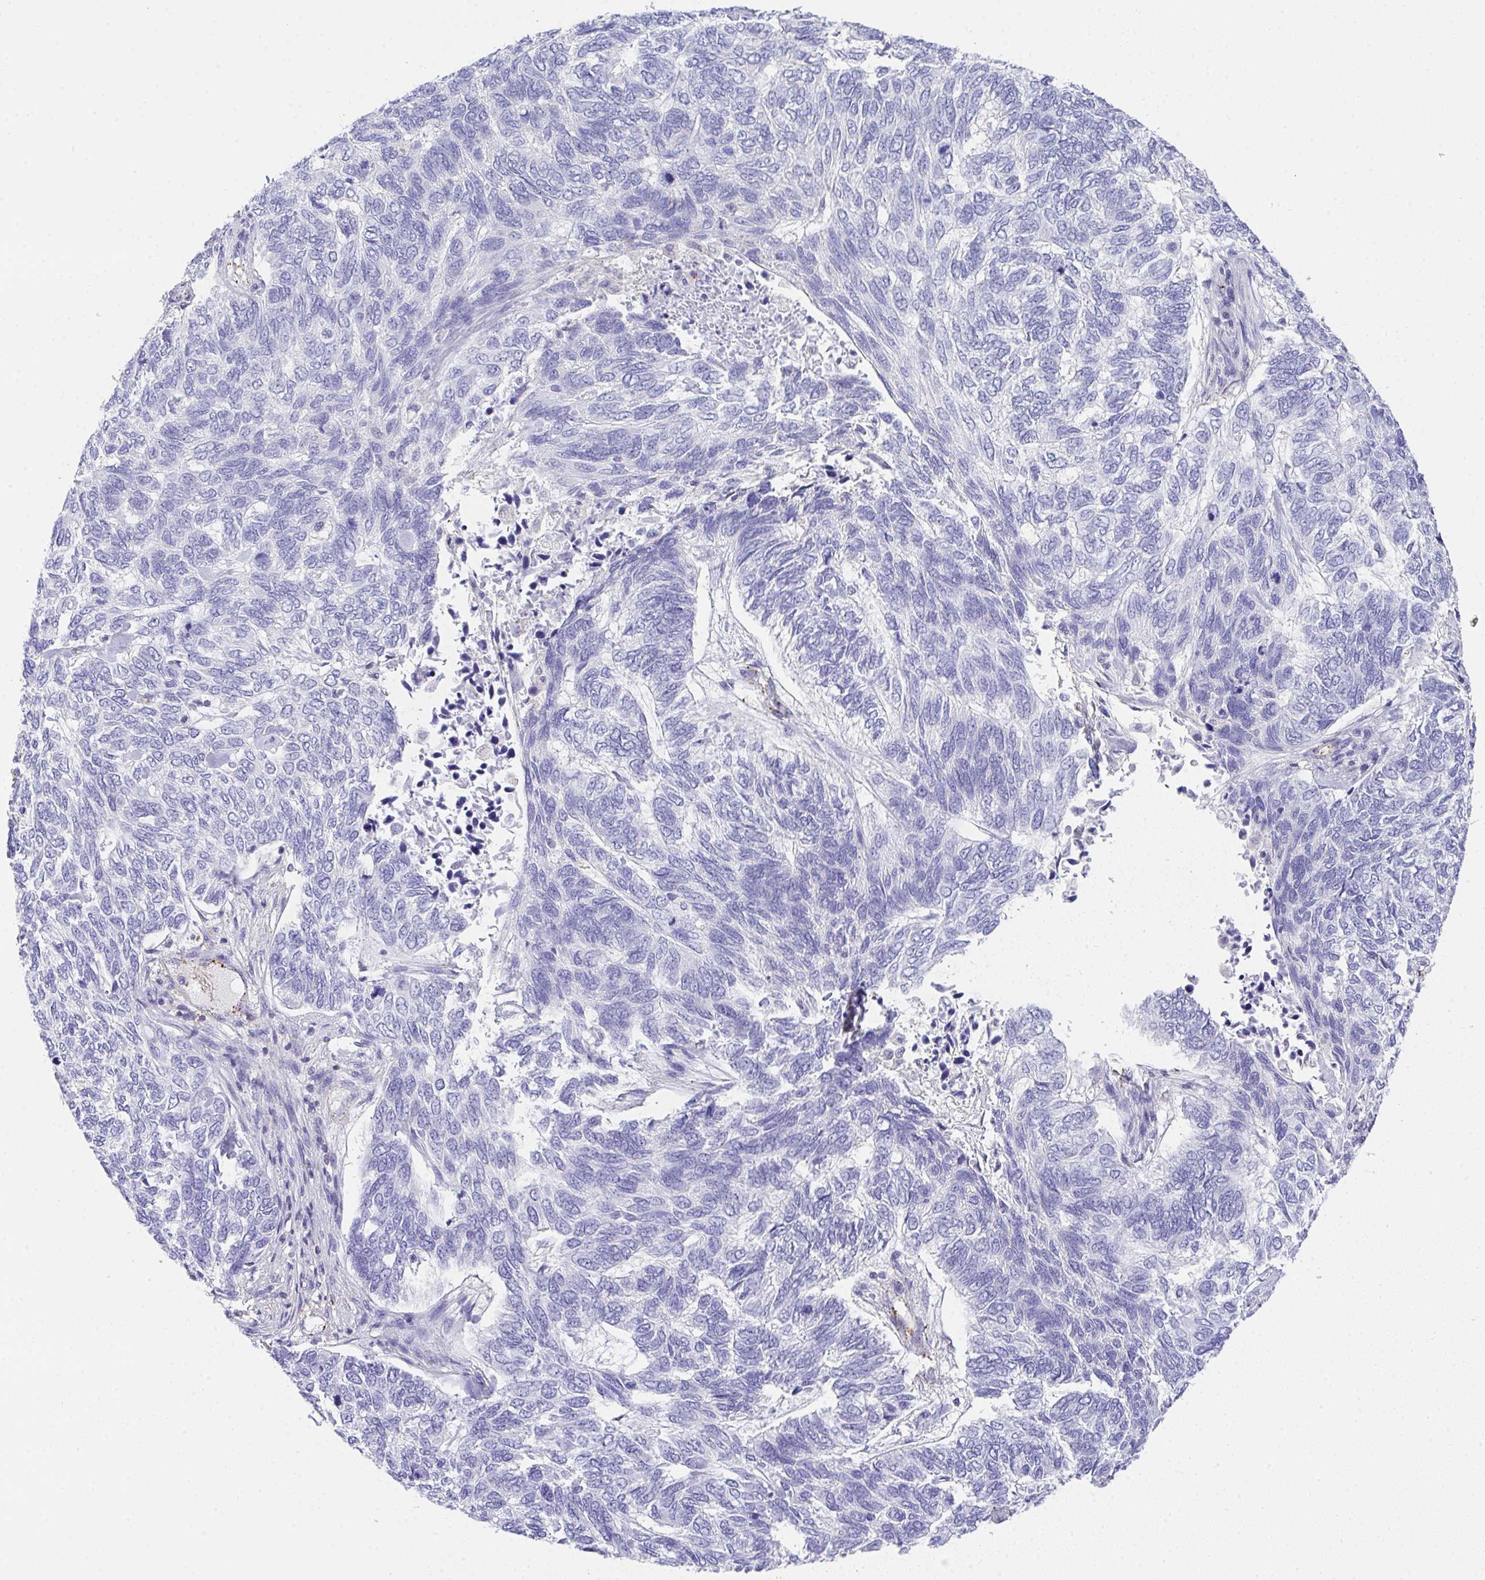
{"staining": {"intensity": "negative", "quantity": "none", "location": "none"}, "tissue": "skin cancer", "cell_type": "Tumor cells", "image_type": "cancer", "snomed": [{"axis": "morphology", "description": "Basal cell carcinoma"}, {"axis": "topography", "description": "Skin"}], "caption": "High power microscopy micrograph of an immunohistochemistry photomicrograph of skin cancer (basal cell carcinoma), revealing no significant positivity in tumor cells.", "gene": "TNFAIP8", "patient": {"sex": "female", "age": 65}}